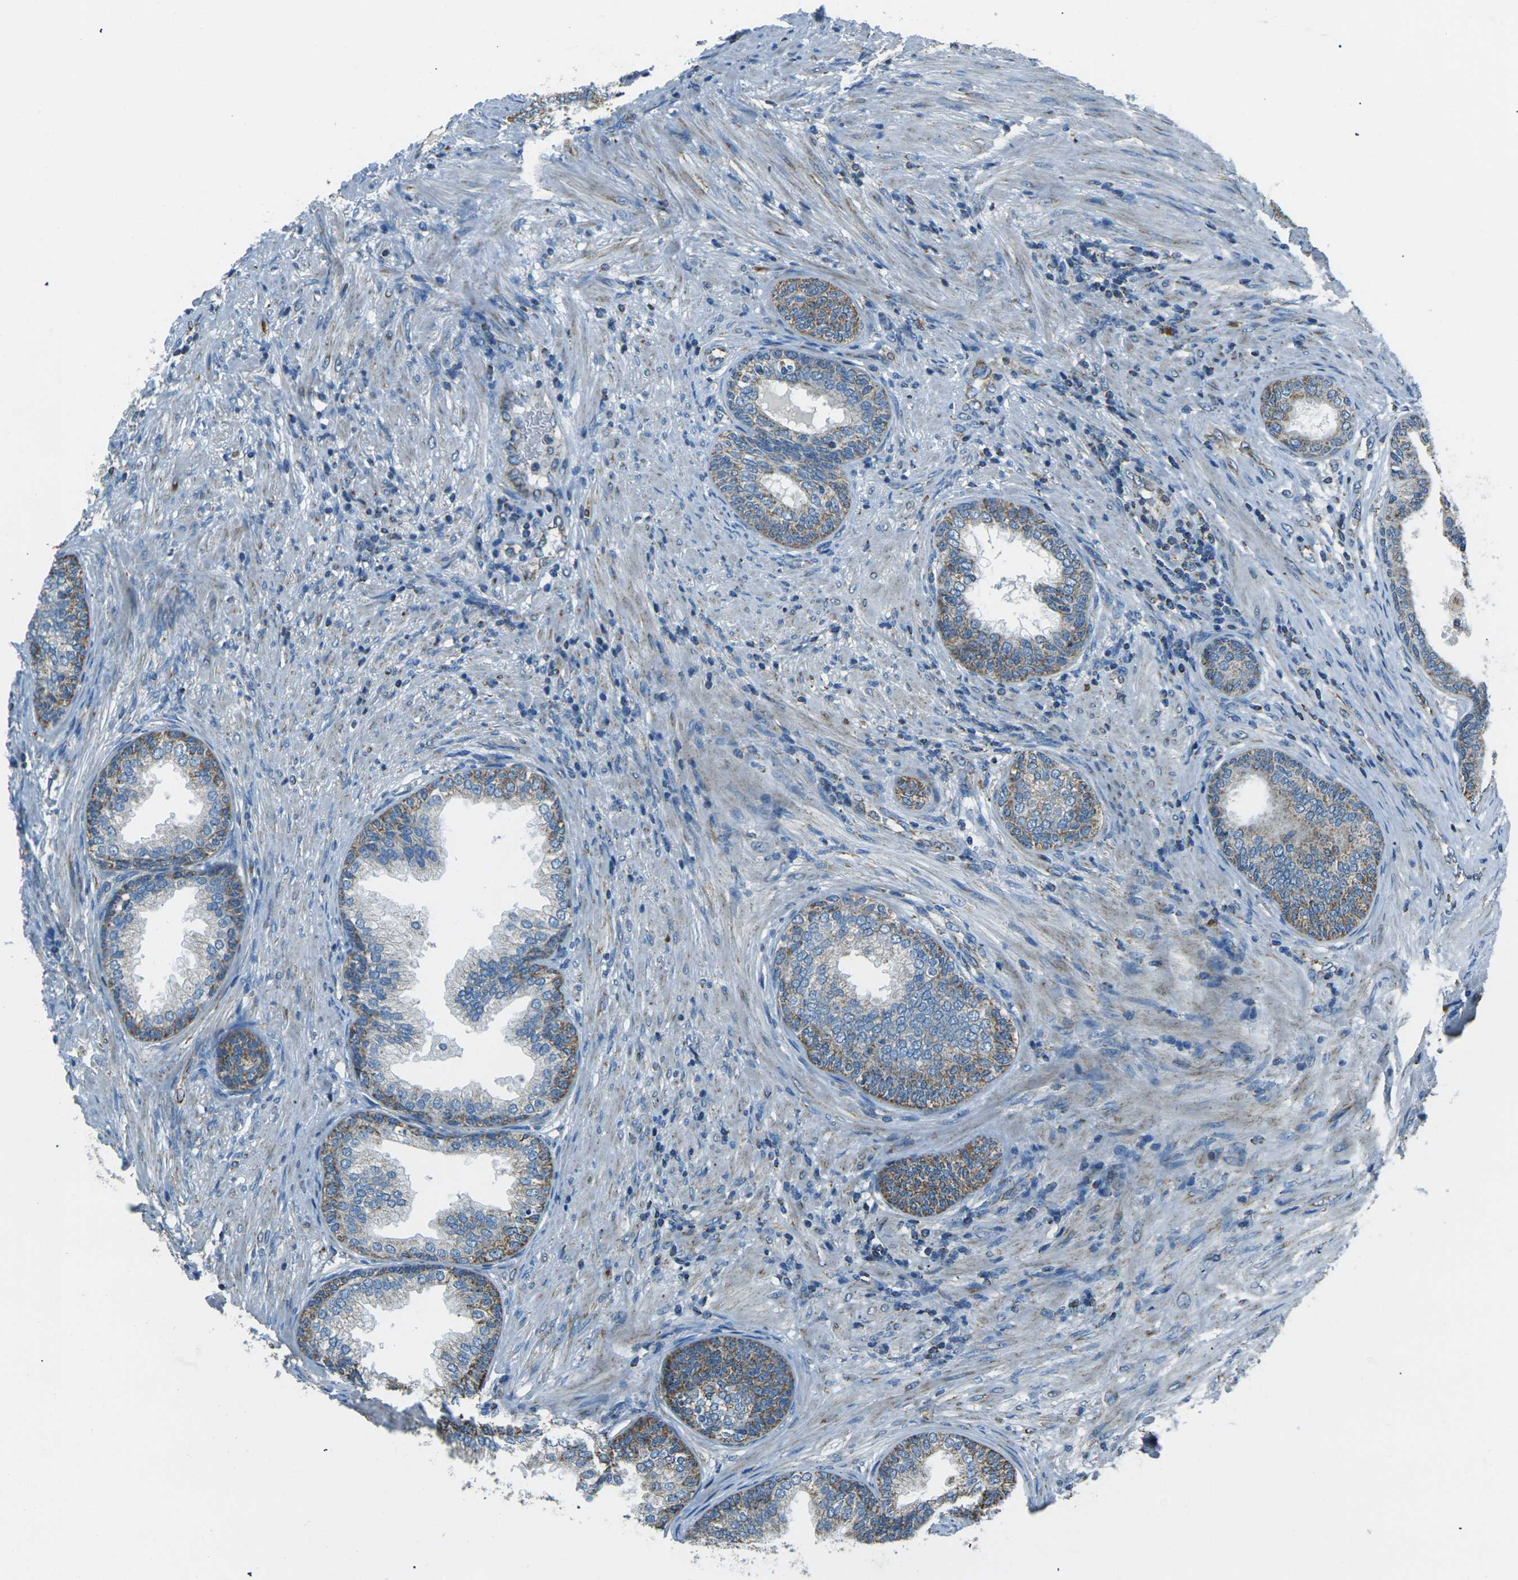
{"staining": {"intensity": "moderate", "quantity": "25%-75%", "location": "cytoplasmic/membranous"}, "tissue": "prostate", "cell_type": "Glandular cells", "image_type": "normal", "snomed": [{"axis": "morphology", "description": "Normal tissue, NOS"}, {"axis": "topography", "description": "Prostate"}], "caption": "Protein expression analysis of benign human prostate reveals moderate cytoplasmic/membranous positivity in about 25%-75% of glandular cells.", "gene": "IRF3", "patient": {"sex": "male", "age": 76}}